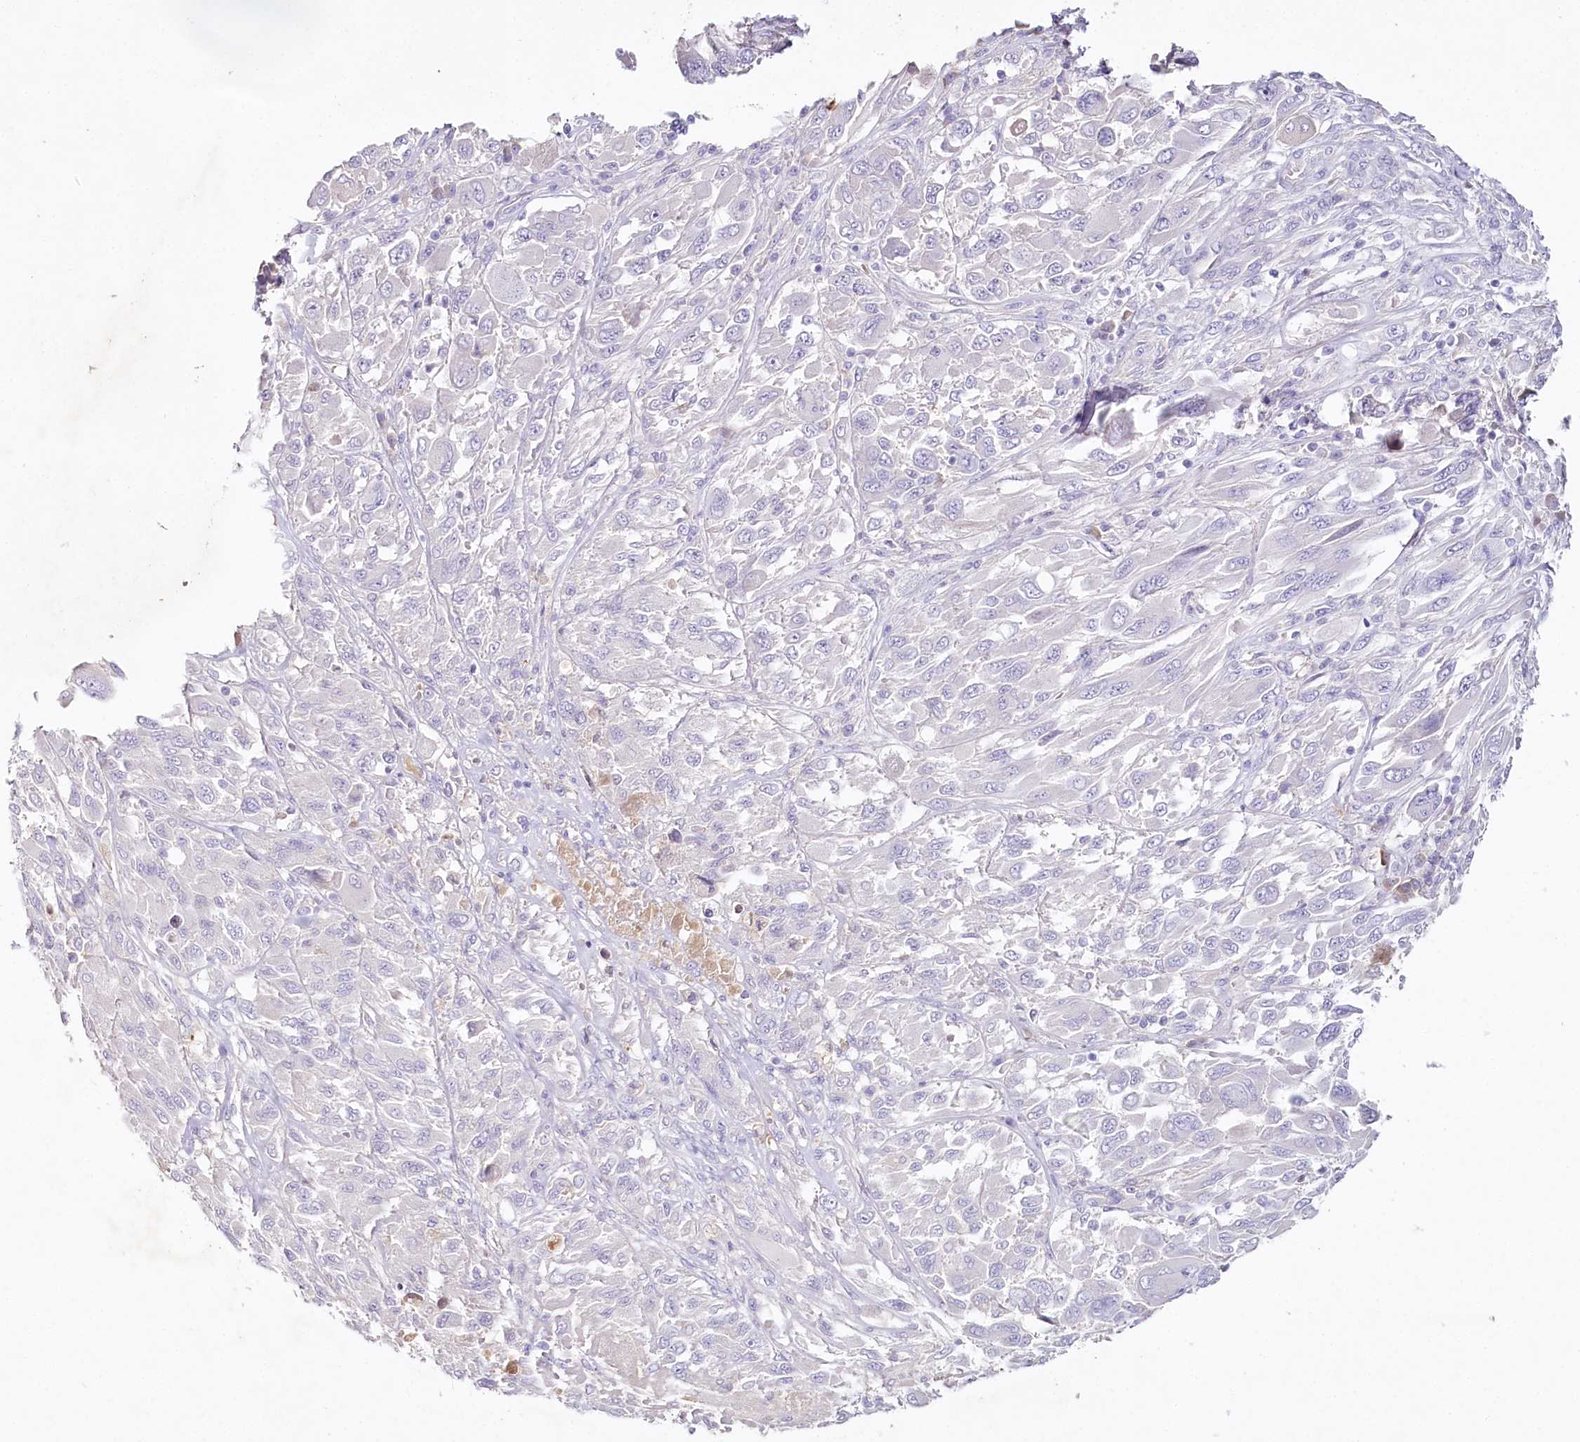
{"staining": {"intensity": "negative", "quantity": "none", "location": "none"}, "tissue": "melanoma", "cell_type": "Tumor cells", "image_type": "cancer", "snomed": [{"axis": "morphology", "description": "Malignant melanoma, NOS"}, {"axis": "topography", "description": "Skin"}], "caption": "Tumor cells show no significant expression in melanoma. The staining was performed using DAB (3,3'-diaminobenzidine) to visualize the protein expression in brown, while the nuclei were stained in blue with hematoxylin (Magnification: 20x).", "gene": "HPD", "patient": {"sex": "female", "age": 91}}